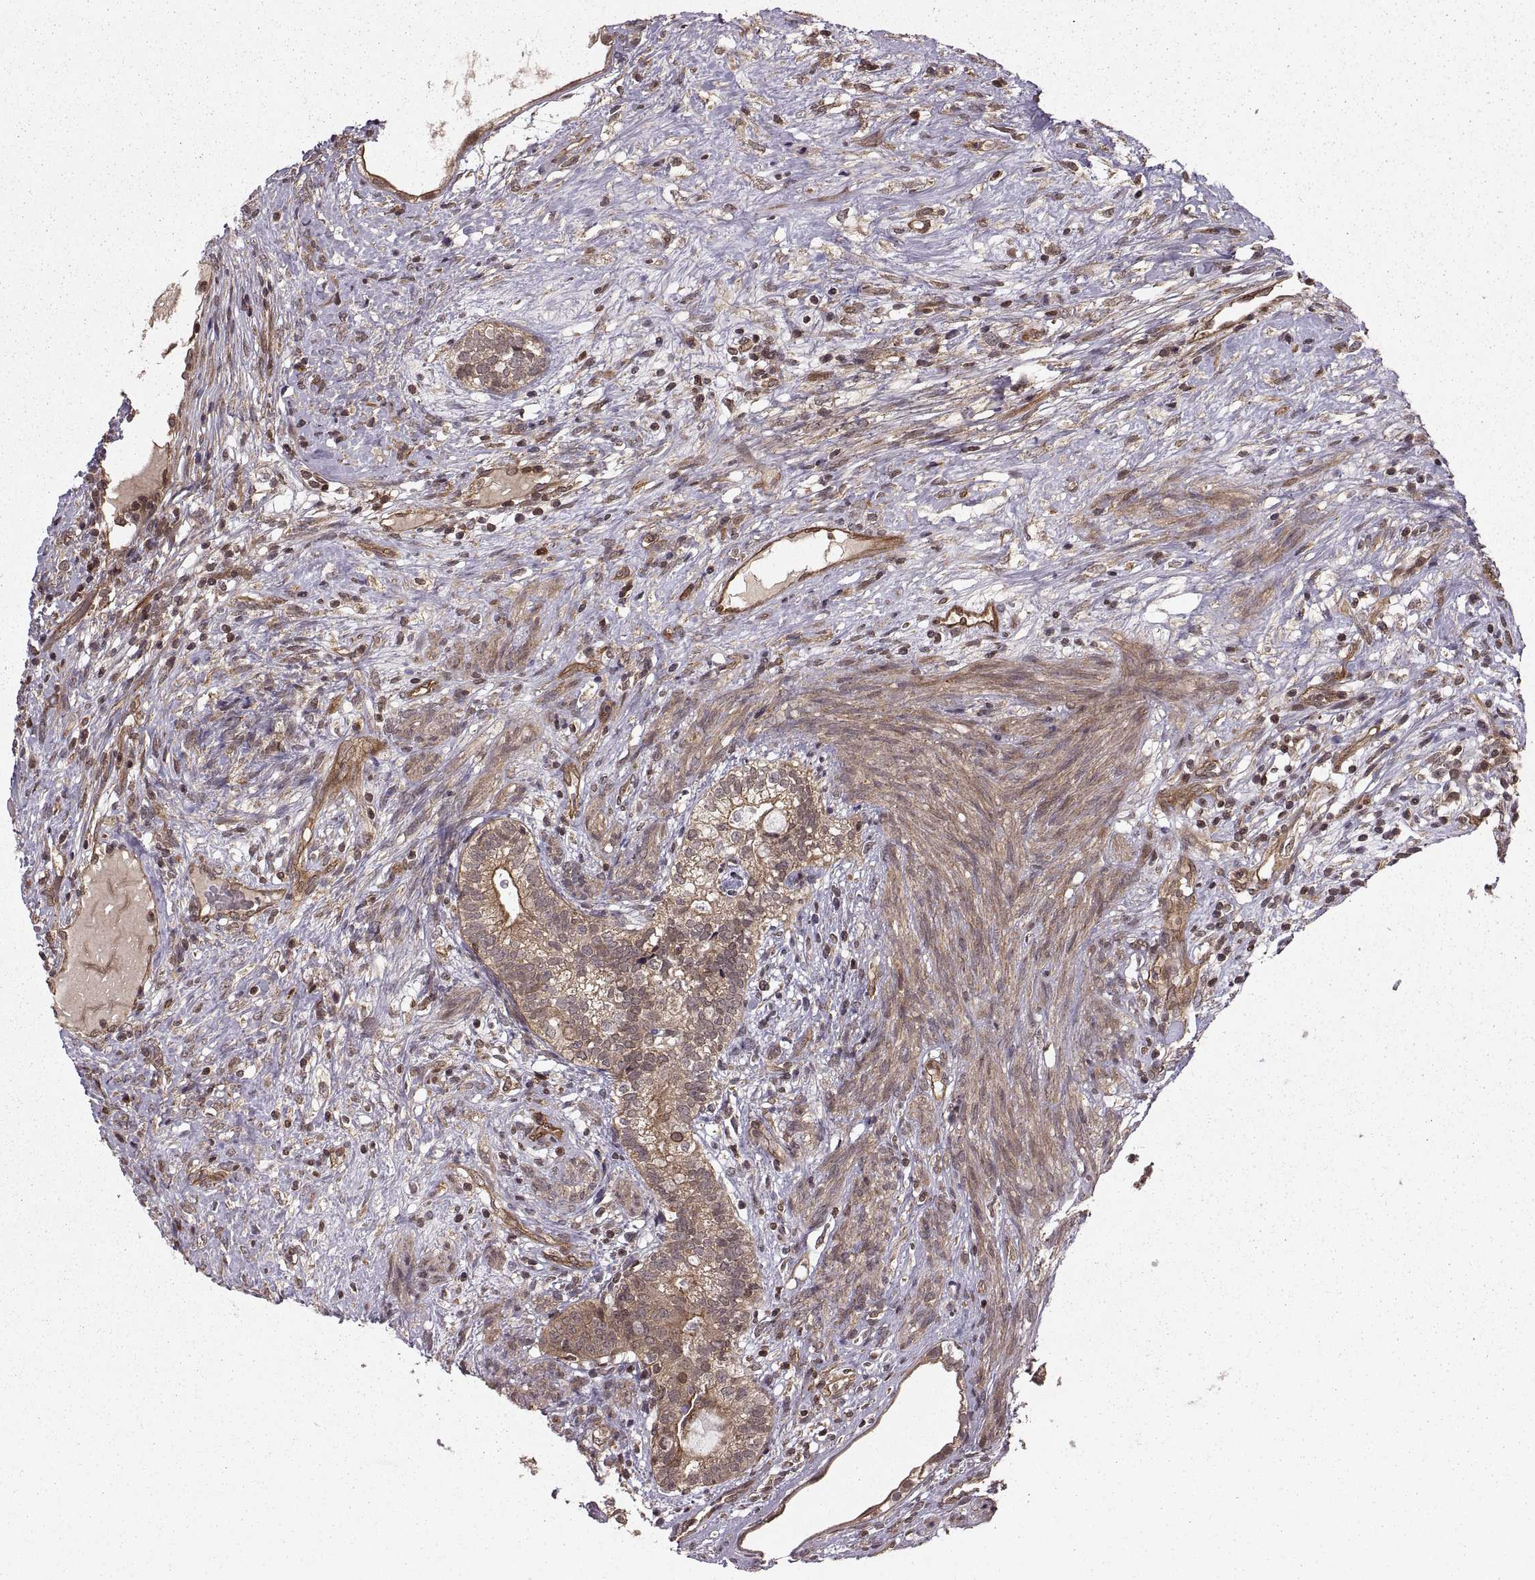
{"staining": {"intensity": "weak", "quantity": ">75%", "location": "cytoplasmic/membranous"}, "tissue": "testis cancer", "cell_type": "Tumor cells", "image_type": "cancer", "snomed": [{"axis": "morphology", "description": "Seminoma, NOS"}, {"axis": "morphology", "description": "Carcinoma, Embryonal, NOS"}, {"axis": "topography", "description": "Testis"}], "caption": "Protein expression by immunohistochemistry shows weak cytoplasmic/membranous expression in about >75% of tumor cells in testis cancer.", "gene": "DEDD", "patient": {"sex": "male", "age": 41}}